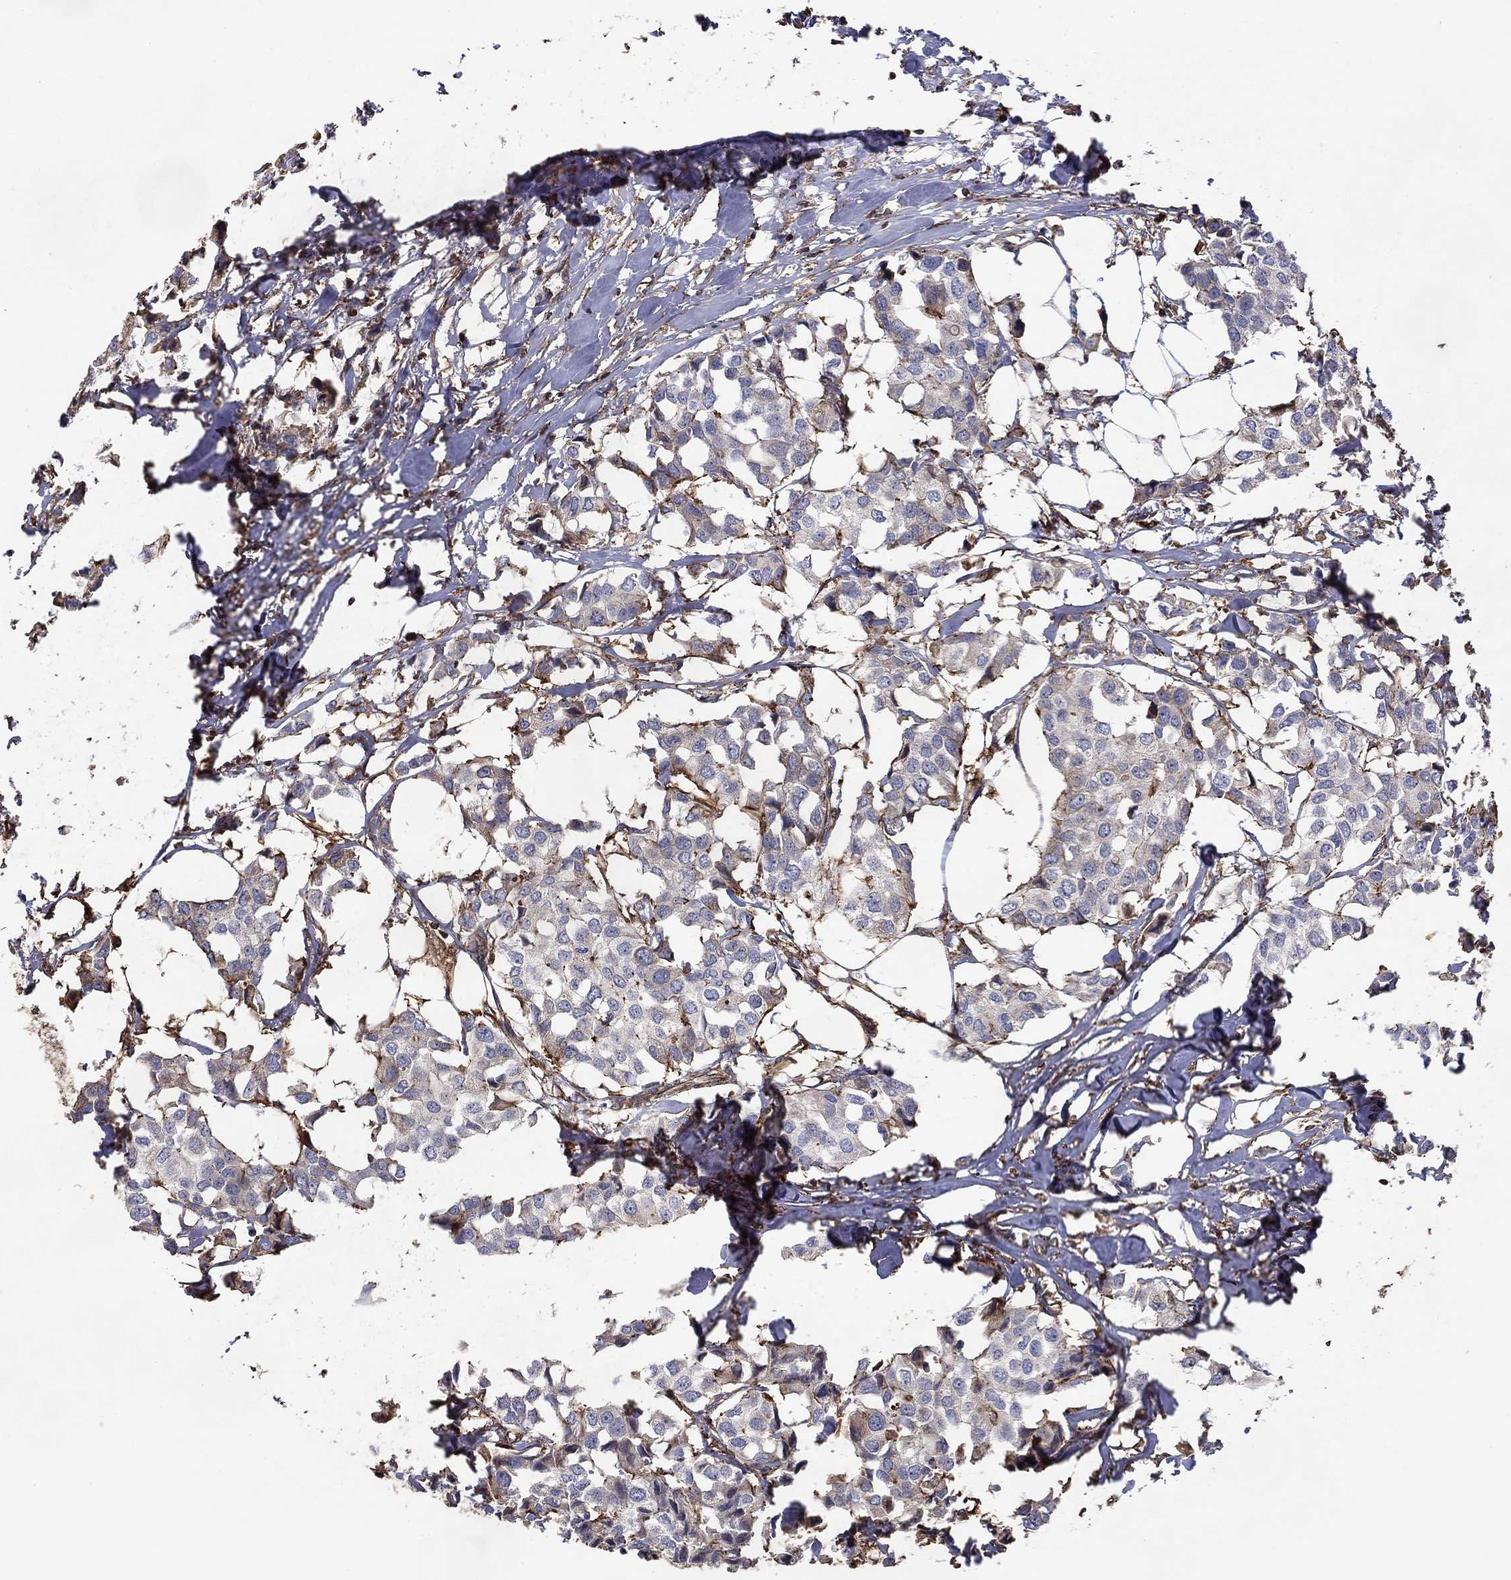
{"staining": {"intensity": "strong", "quantity": "<25%", "location": "cytoplasmic/membranous"}, "tissue": "breast cancer", "cell_type": "Tumor cells", "image_type": "cancer", "snomed": [{"axis": "morphology", "description": "Duct carcinoma"}, {"axis": "topography", "description": "Breast"}], "caption": "Protein expression analysis of human breast cancer reveals strong cytoplasmic/membranous expression in approximately <25% of tumor cells.", "gene": "NPHP1", "patient": {"sex": "female", "age": 80}}